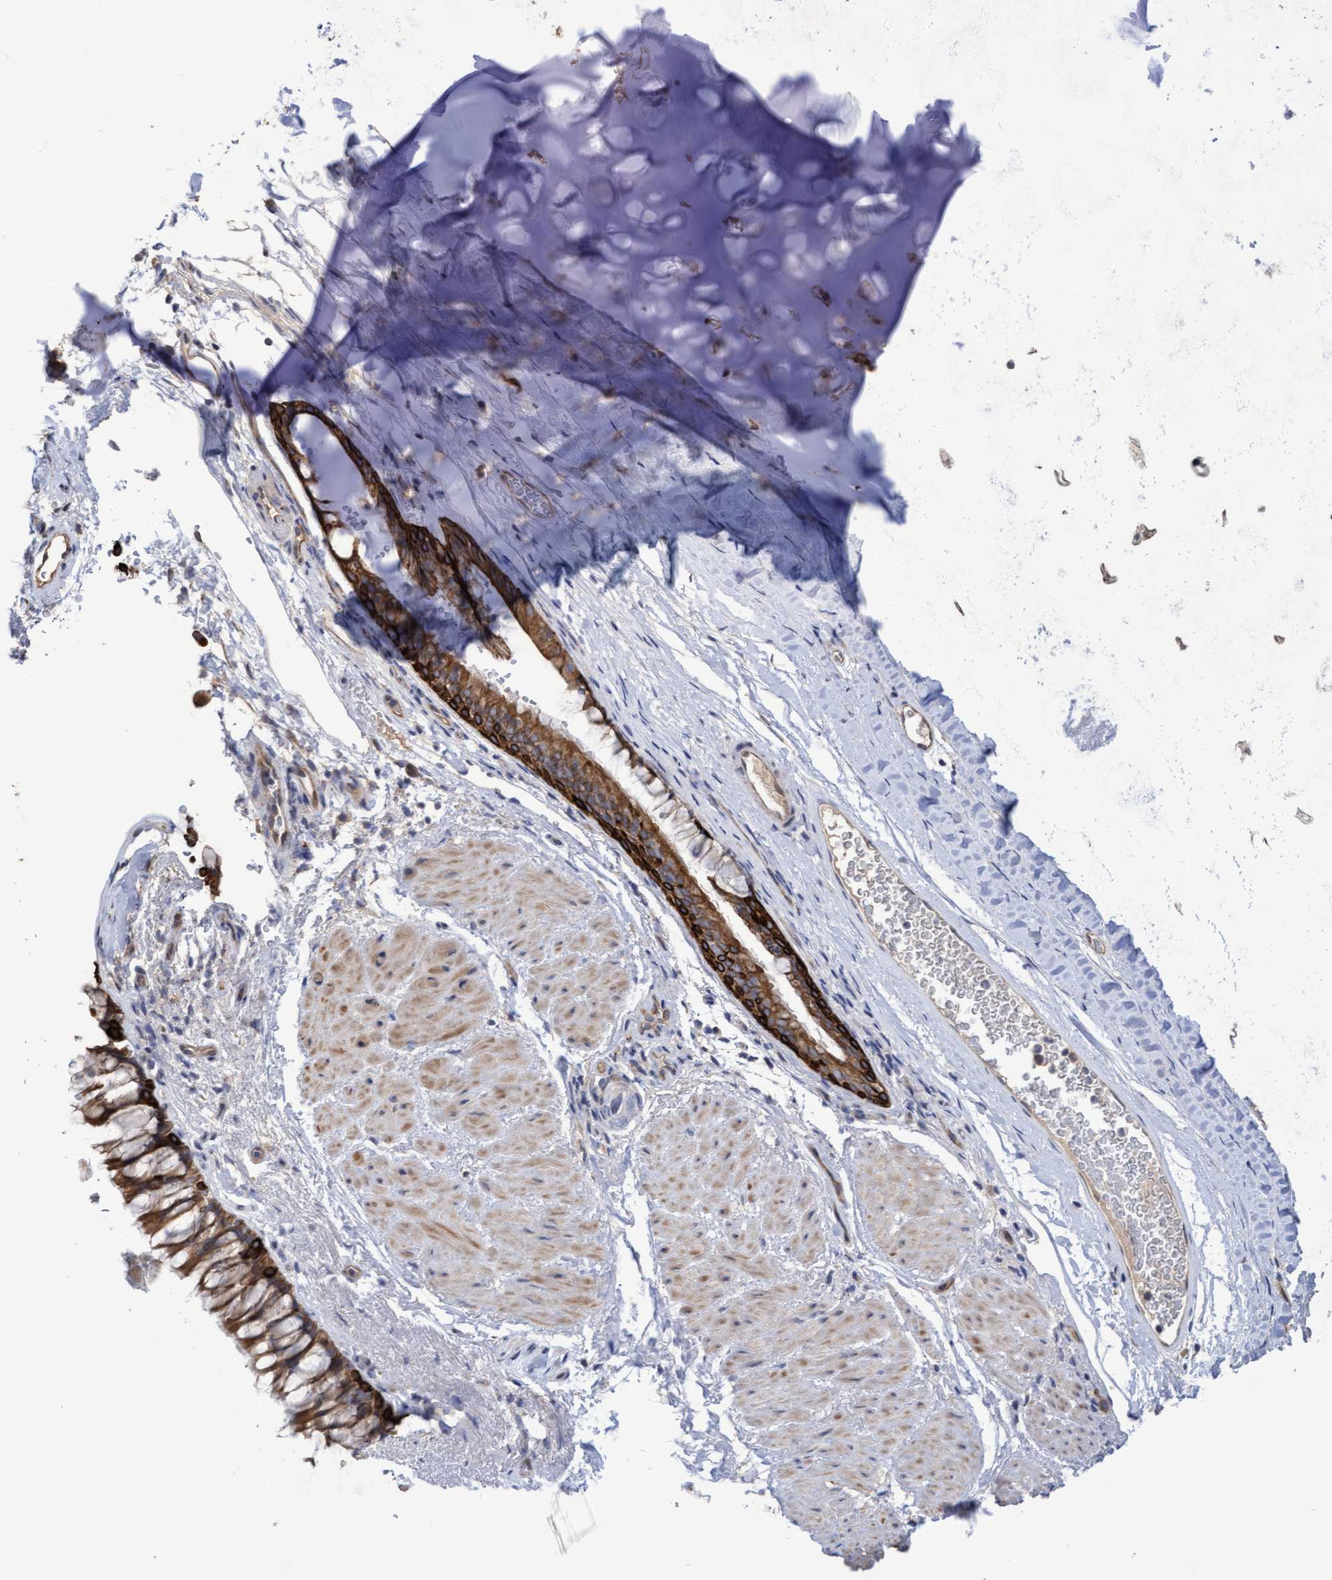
{"staining": {"intensity": "strong", "quantity": ">75%", "location": "cytoplasmic/membranous"}, "tissue": "bronchus", "cell_type": "Respiratory epithelial cells", "image_type": "normal", "snomed": [{"axis": "morphology", "description": "Normal tissue, NOS"}, {"axis": "topography", "description": "Cartilage tissue"}, {"axis": "topography", "description": "Bronchus"}], "caption": "Bronchus stained with DAB (3,3'-diaminobenzidine) immunohistochemistry displays high levels of strong cytoplasmic/membranous positivity in about >75% of respiratory epithelial cells. The staining was performed using DAB, with brown indicating positive protein expression. Nuclei are stained blue with hematoxylin.", "gene": "KRT24", "patient": {"sex": "female", "age": 53}}